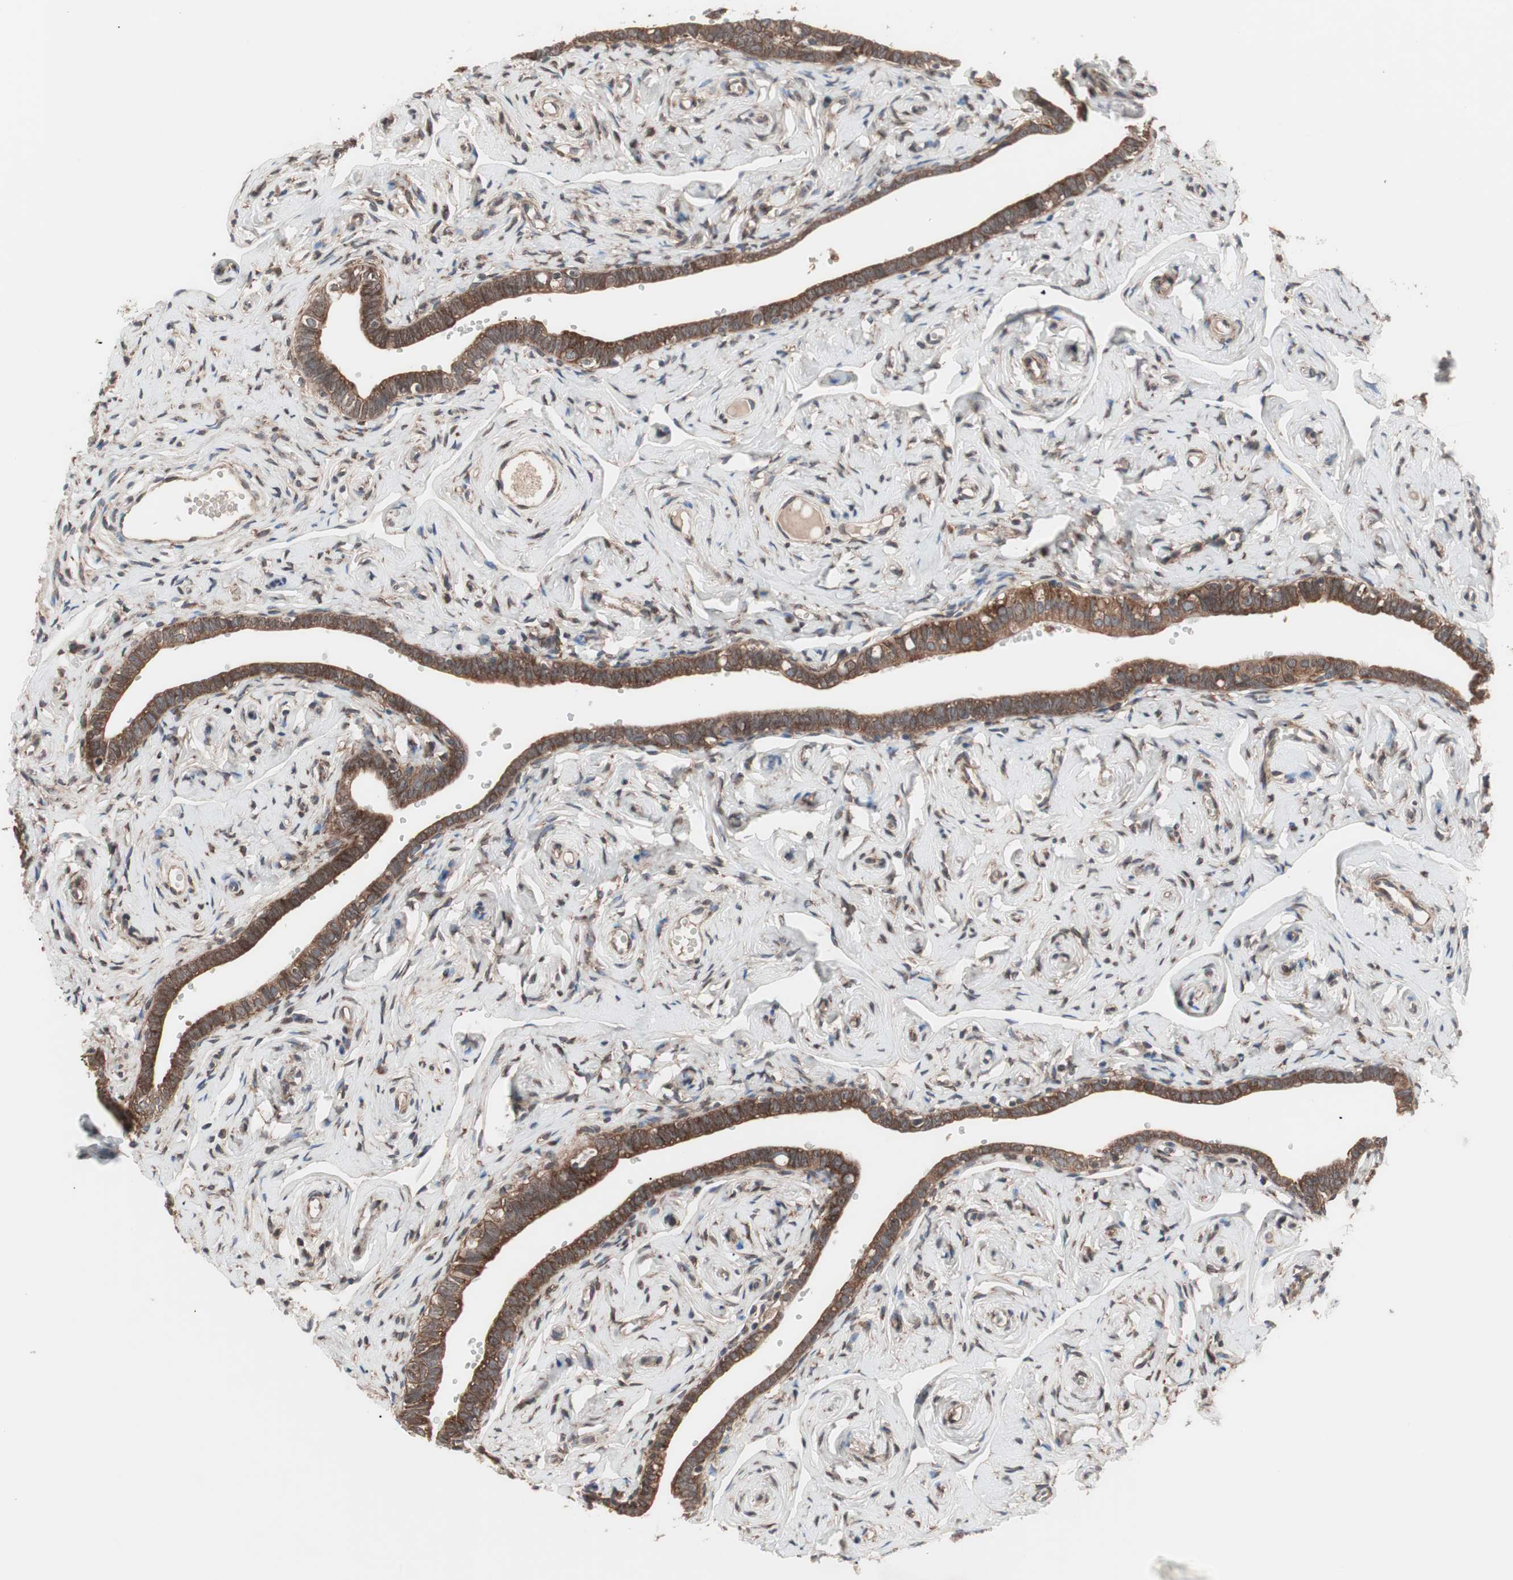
{"staining": {"intensity": "moderate", "quantity": ">75%", "location": "cytoplasmic/membranous"}, "tissue": "fallopian tube", "cell_type": "Glandular cells", "image_type": "normal", "snomed": [{"axis": "morphology", "description": "Normal tissue, NOS"}, {"axis": "topography", "description": "Fallopian tube"}], "caption": "A medium amount of moderate cytoplasmic/membranous expression is present in about >75% of glandular cells in normal fallopian tube. (brown staining indicates protein expression, while blue staining denotes nuclei).", "gene": "IRS1", "patient": {"sex": "female", "age": 71}}